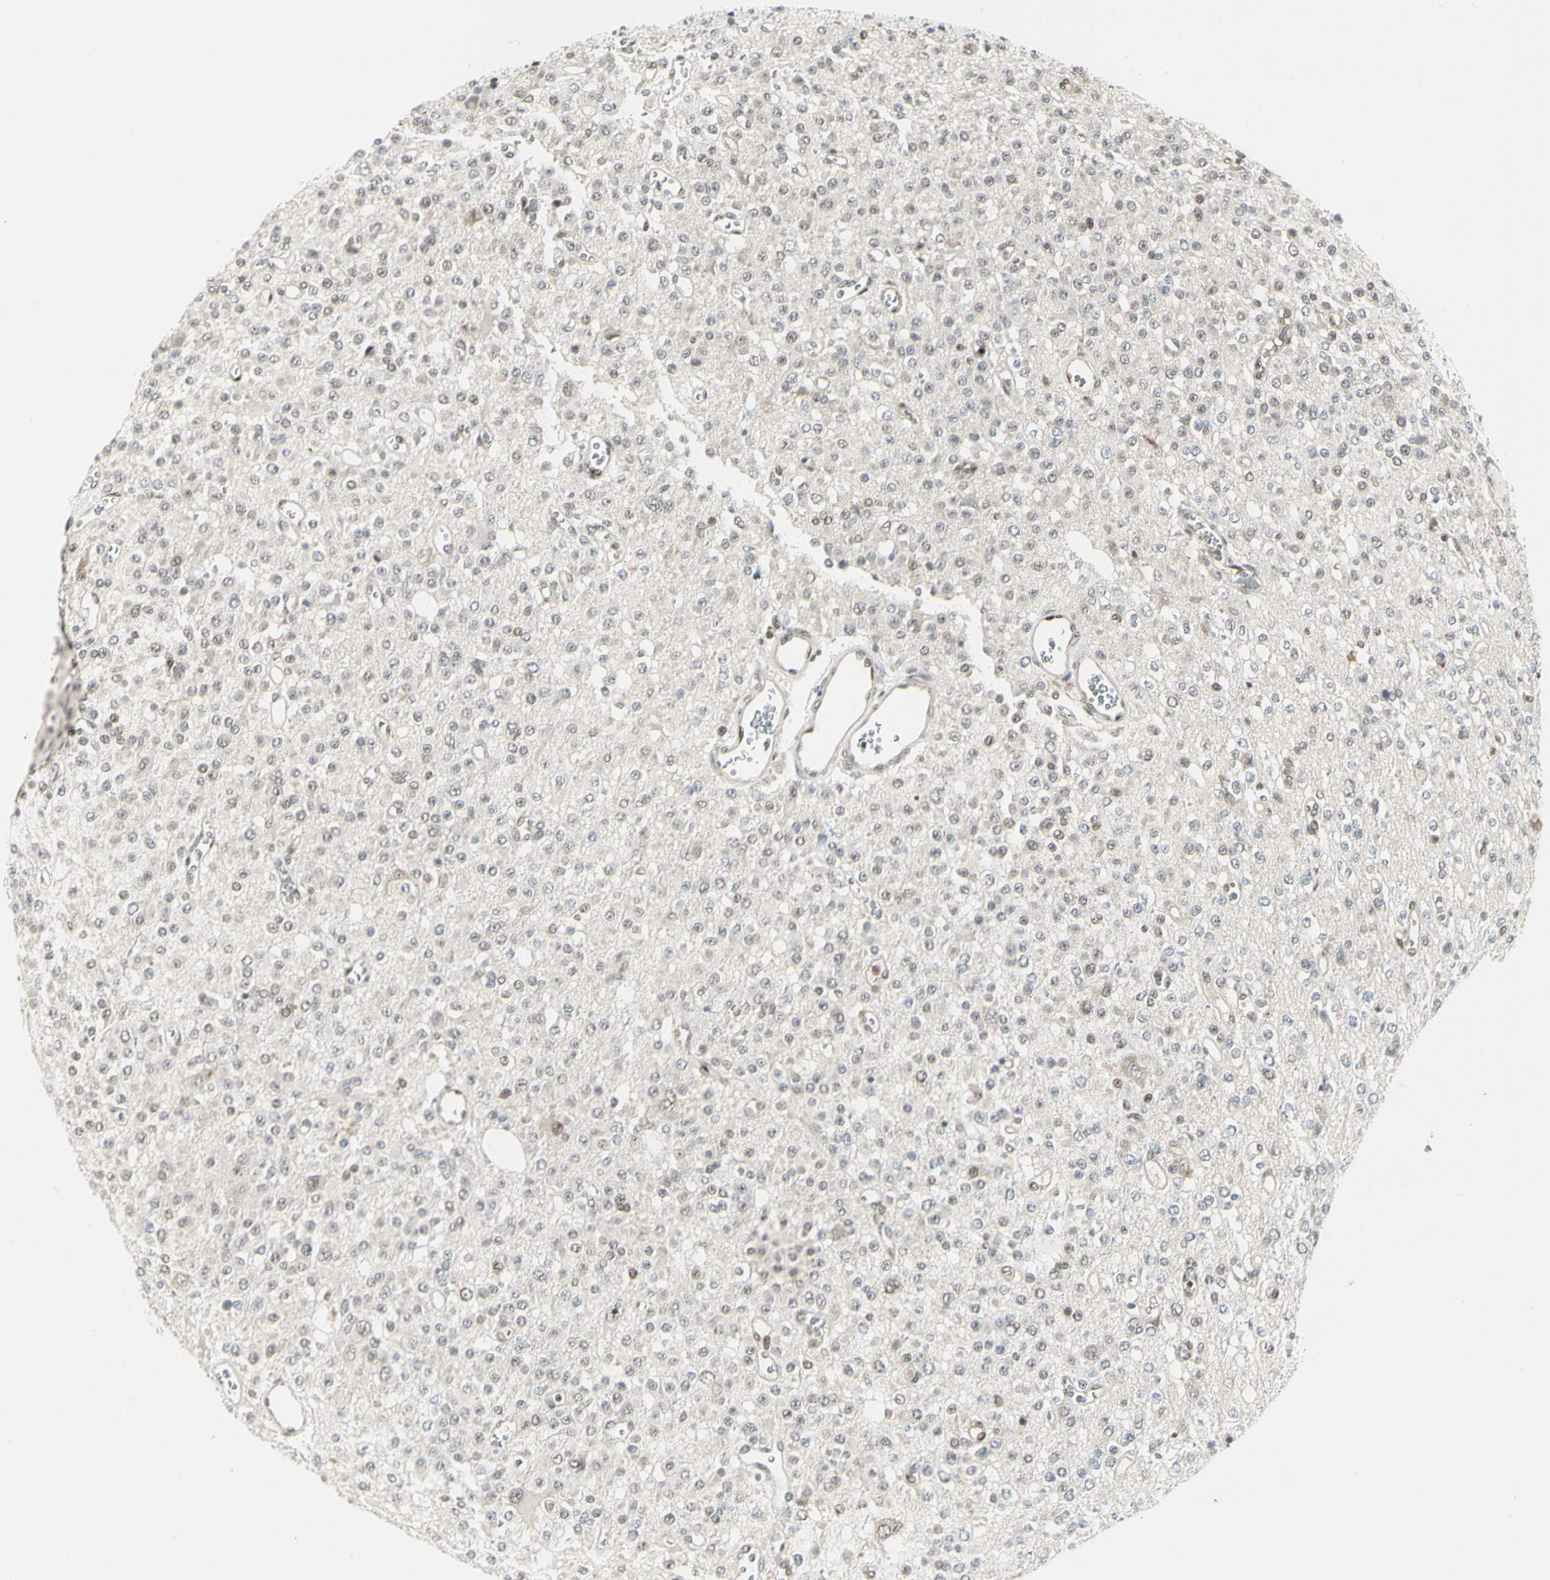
{"staining": {"intensity": "moderate", "quantity": "<25%", "location": "nuclear"}, "tissue": "glioma", "cell_type": "Tumor cells", "image_type": "cancer", "snomed": [{"axis": "morphology", "description": "Glioma, malignant, Low grade"}, {"axis": "topography", "description": "Brain"}], "caption": "DAB immunohistochemical staining of human glioma shows moderate nuclear protein positivity in approximately <25% of tumor cells.", "gene": "FOXJ2", "patient": {"sex": "male", "age": 38}}